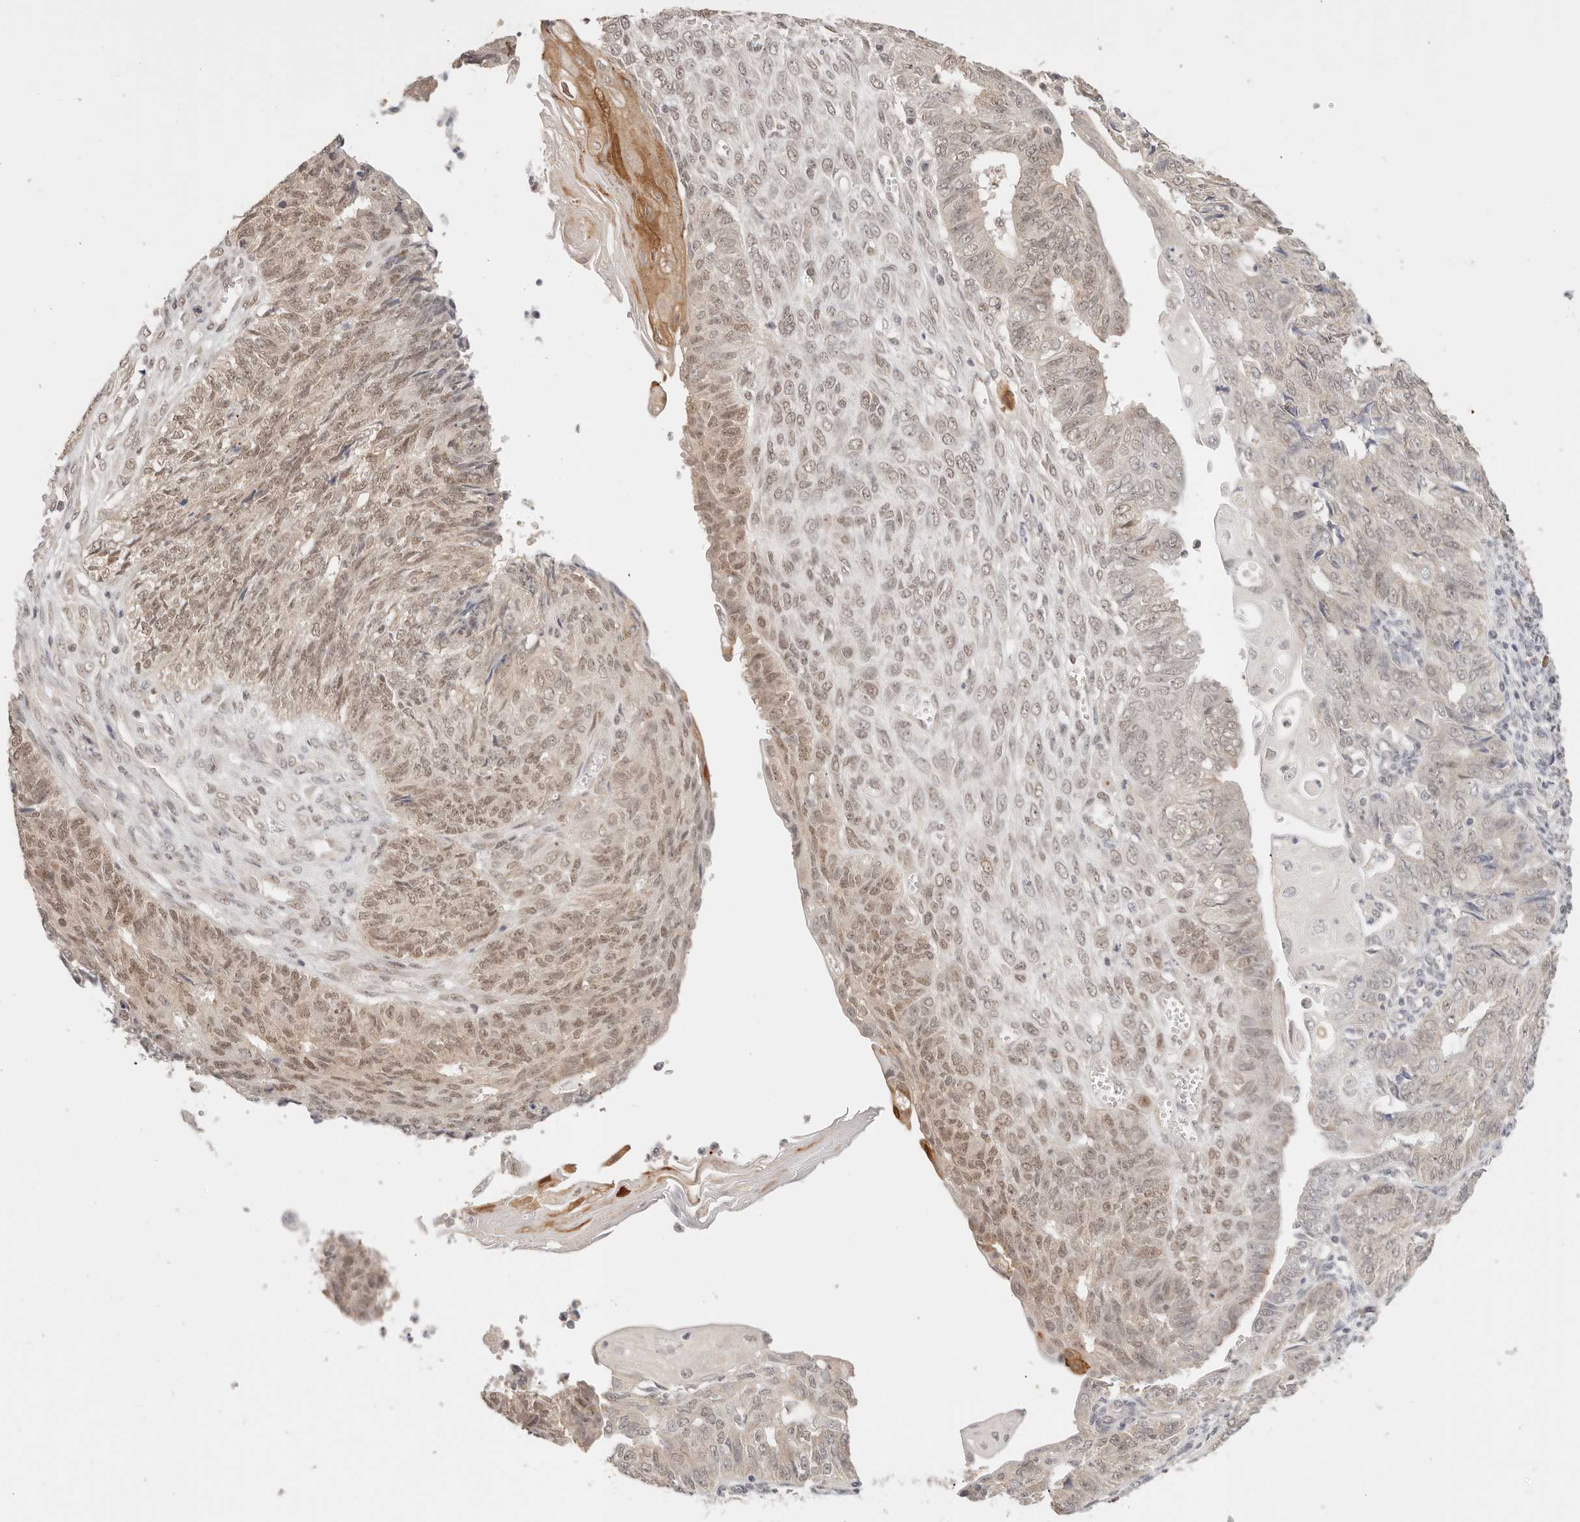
{"staining": {"intensity": "moderate", "quantity": "25%-75%", "location": "nuclear"}, "tissue": "endometrial cancer", "cell_type": "Tumor cells", "image_type": "cancer", "snomed": [{"axis": "morphology", "description": "Adenocarcinoma, NOS"}, {"axis": "topography", "description": "Endometrium"}], "caption": "The image demonstrates a brown stain indicating the presence of a protein in the nuclear of tumor cells in endometrial cancer.", "gene": "RFC3", "patient": {"sex": "female", "age": 32}}